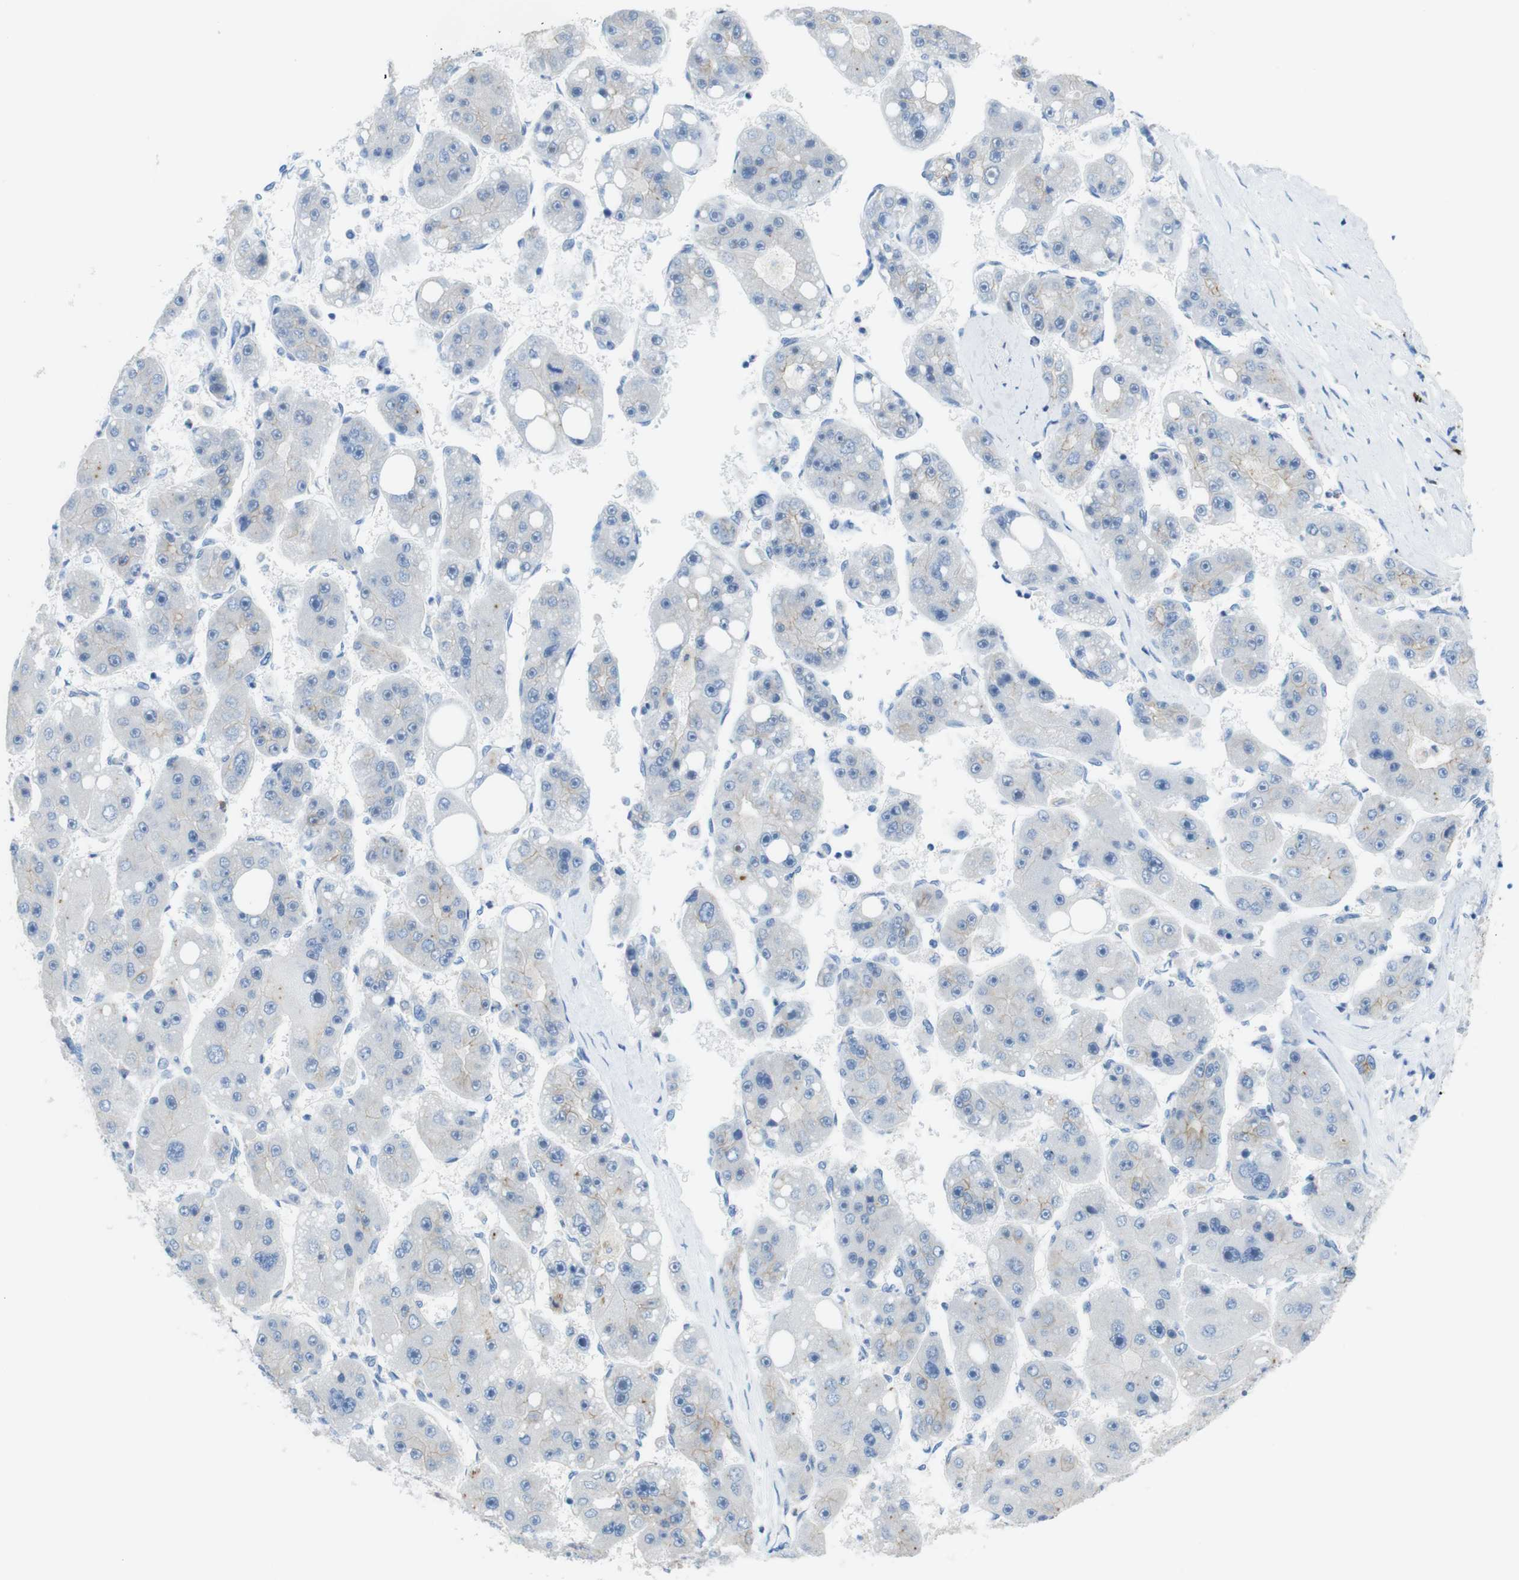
{"staining": {"intensity": "negative", "quantity": "none", "location": "none"}, "tissue": "liver cancer", "cell_type": "Tumor cells", "image_type": "cancer", "snomed": [{"axis": "morphology", "description": "Carcinoma, Hepatocellular, NOS"}, {"axis": "topography", "description": "Liver"}], "caption": "An immunohistochemistry histopathology image of liver cancer is shown. There is no staining in tumor cells of liver cancer.", "gene": "CLMN", "patient": {"sex": "female", "age": 61}}